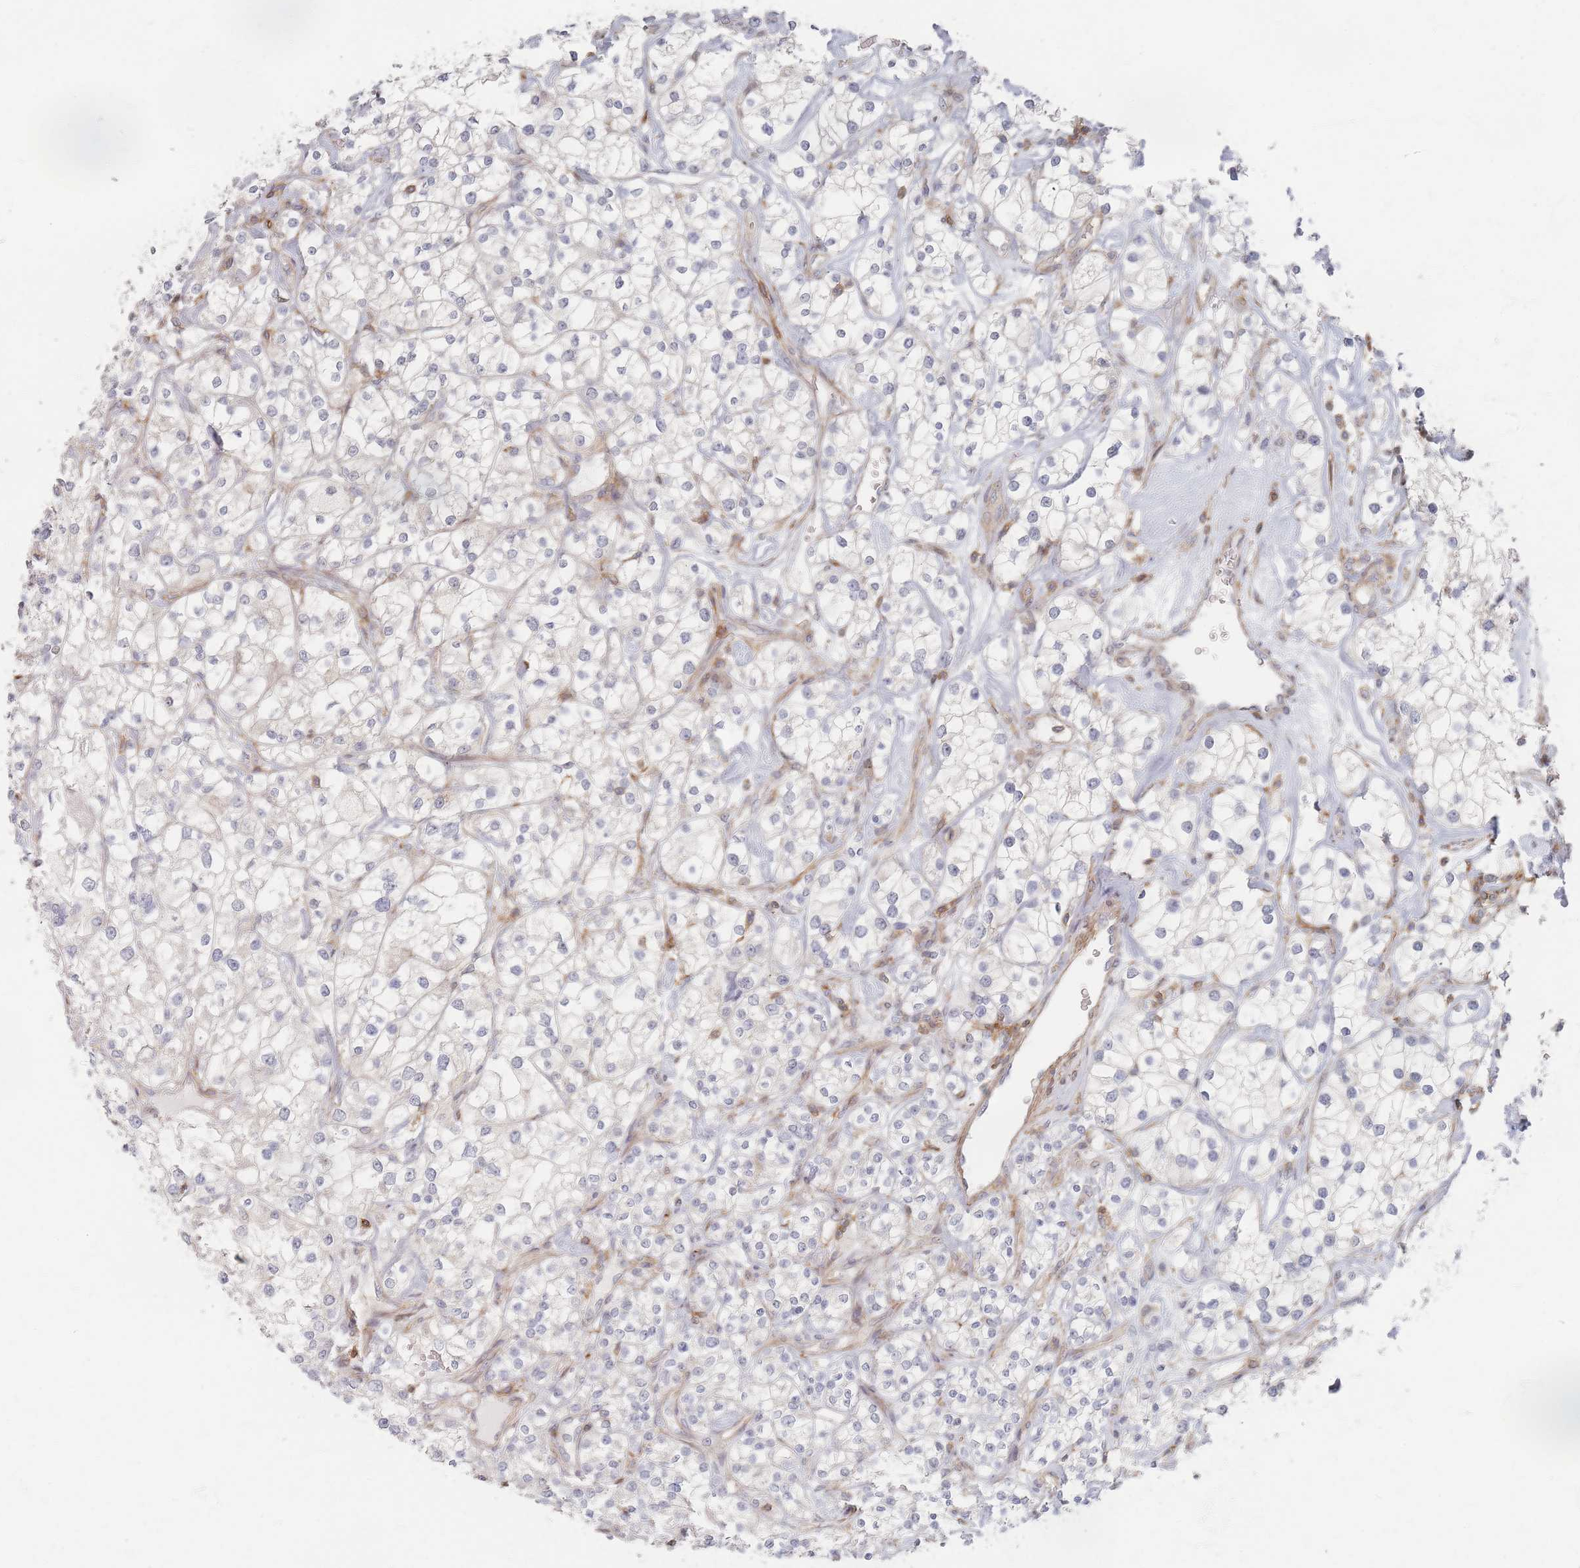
{"staining": {"intensity": "negative", "quantity": "none", "location": "none"}, "tissue": "renal cancer", "cell_type": "Tumor cells", "image_type": "cancer", "snomed": [{"axis": "morphology", "description": "Adenocarcinoma, NOS"}, {"axis": "topography", "description": "Kidney"}], "caption": "Tumor cells are negative for brown protein staining in renal cancer (adenocarcinoma). (DAB (3,3'-diaminobenzidine) immunohistochemistry (IHC) visualized using brightfield microscopy, high magnification).", "gene": "ZNF852", "patient": {"sex": "male", "age": 77}}